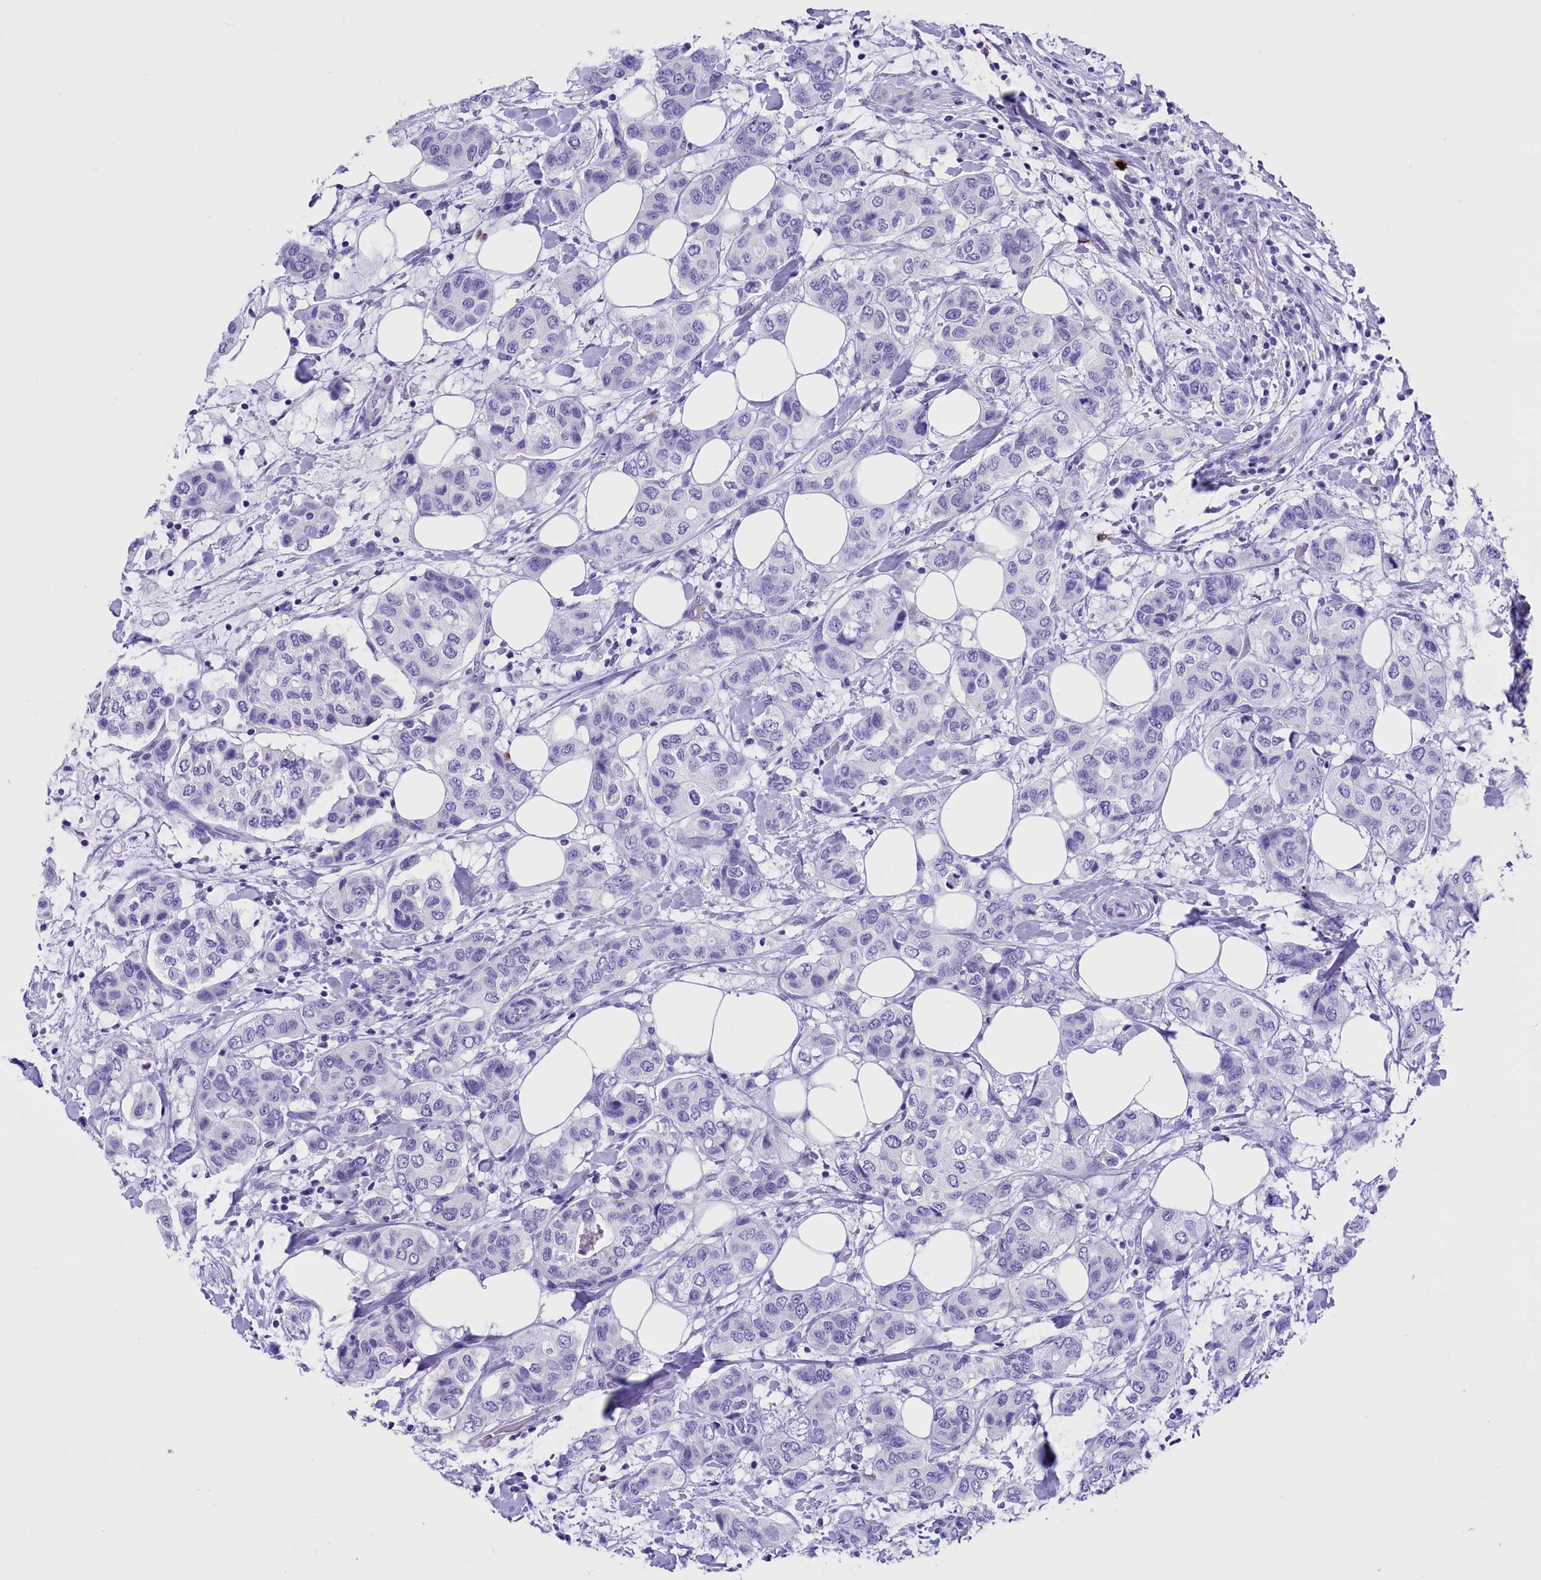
{"staining": {"intensity": "negative", "quantity": "none", "location": "none"}, "tissue": "breast cancer", "cell_type": "Tumor cells", "image_type": "cancer", "snomed": [{"axis": "morphology", "description": "Lobular carcinoma"}, {"axis": "topography", "description": "Breast"}], "caption": "This is a photomicrograph of immunohistochemistry staining of lobular carcinoma (breast), which shows no expression in tumor cells.", "gene": "CLC", "patient": {"sex": "female", "age": 51}}